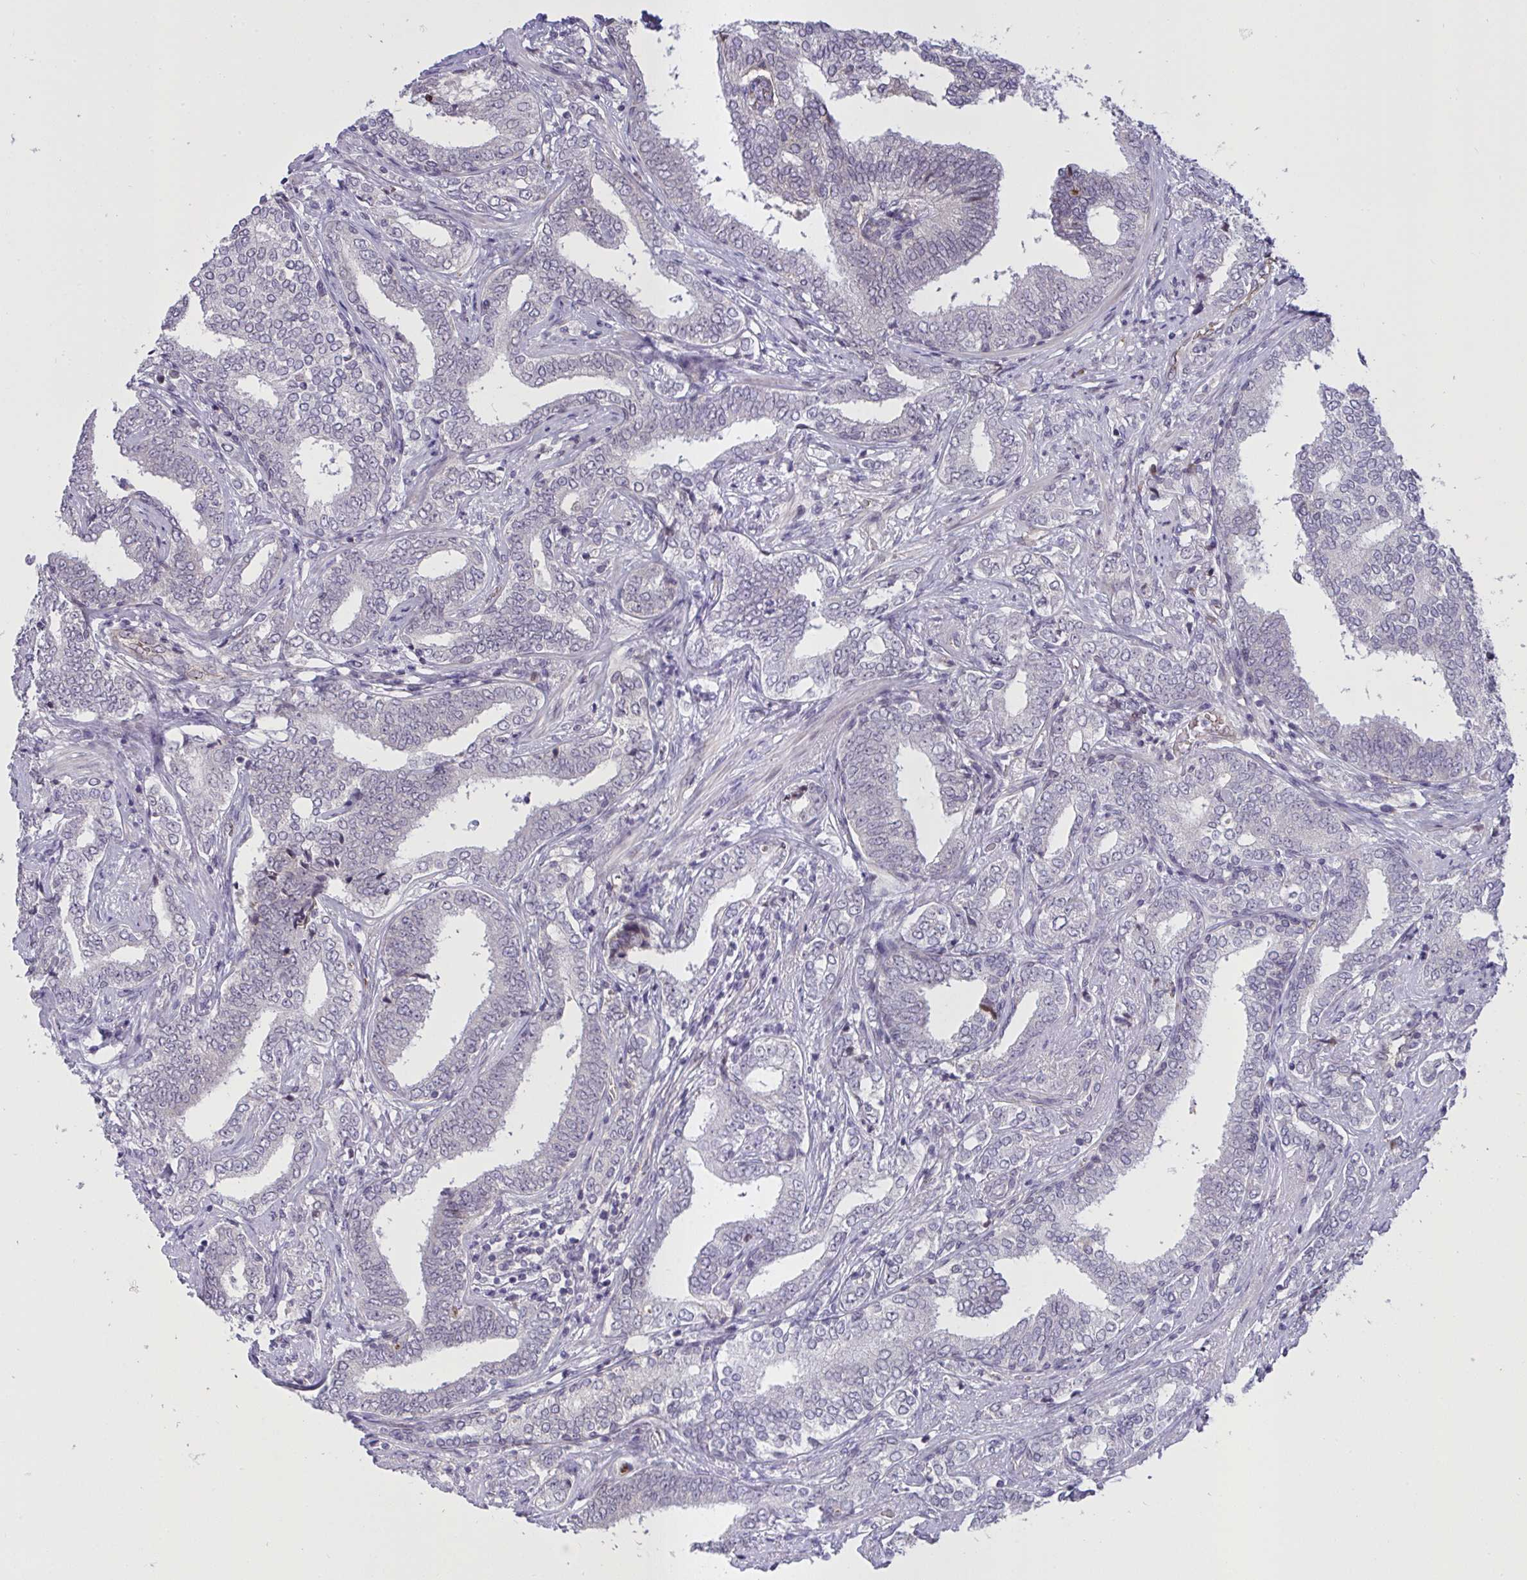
{"staining": {"intensity": "negative", "quantity": "none", "location": "none"}, "tissue": "prostate cancer", "cell_type": "Tumor cells", "image_type": "cancer", "snomed": [{"axis": "morphology", "description": "Adenocarcinoma, High grade"}, {"axis": "topography", "description": "Prostate"}], "caption": "This is an immunohistochemistry image of prostate adenocarcinoma (high-grade). There is no positivity in tumor cells.", "gene": "SEMA6B", "patient": {"sex": "male", "age": 72}}